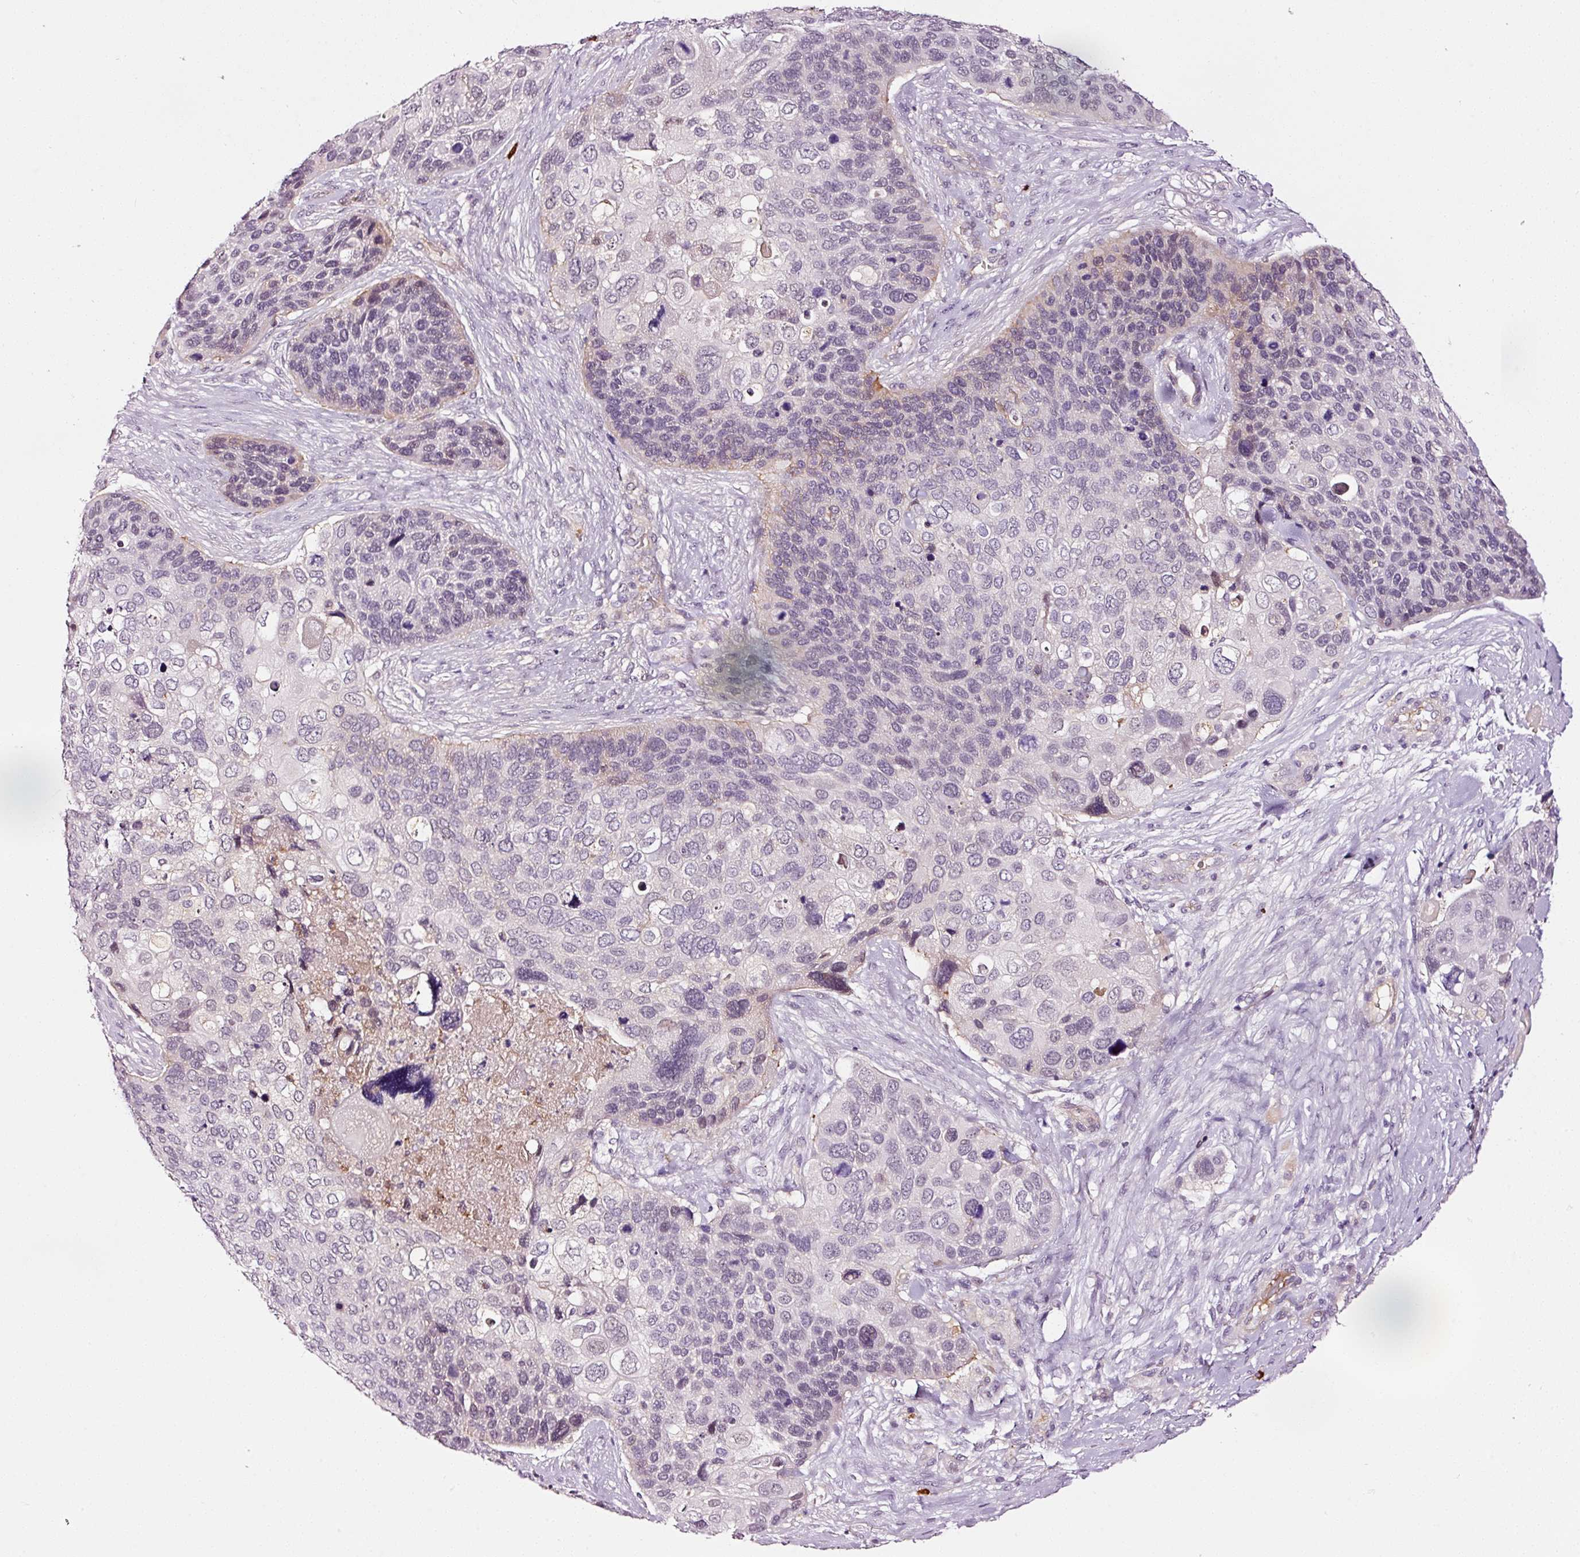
{"staining": {"intensity": "negative", "quantity": "none", "location": "none"}, "tissue": "skin cancer", "cell_type": "Tumor cells", "image_type": "cancer", "snomed": [{"axis": "morphology", "description": "Basal cell carcinoma"}, {"axis": "topography", "description": "Skin"}], "caption": "DAB immunohistochemical staining of human skin cancer (basal cell carcinoma) shows no significant positivity in tumor cells.", "gene": "ABCB4", "patient": {"sex": "female", "age": 74}}